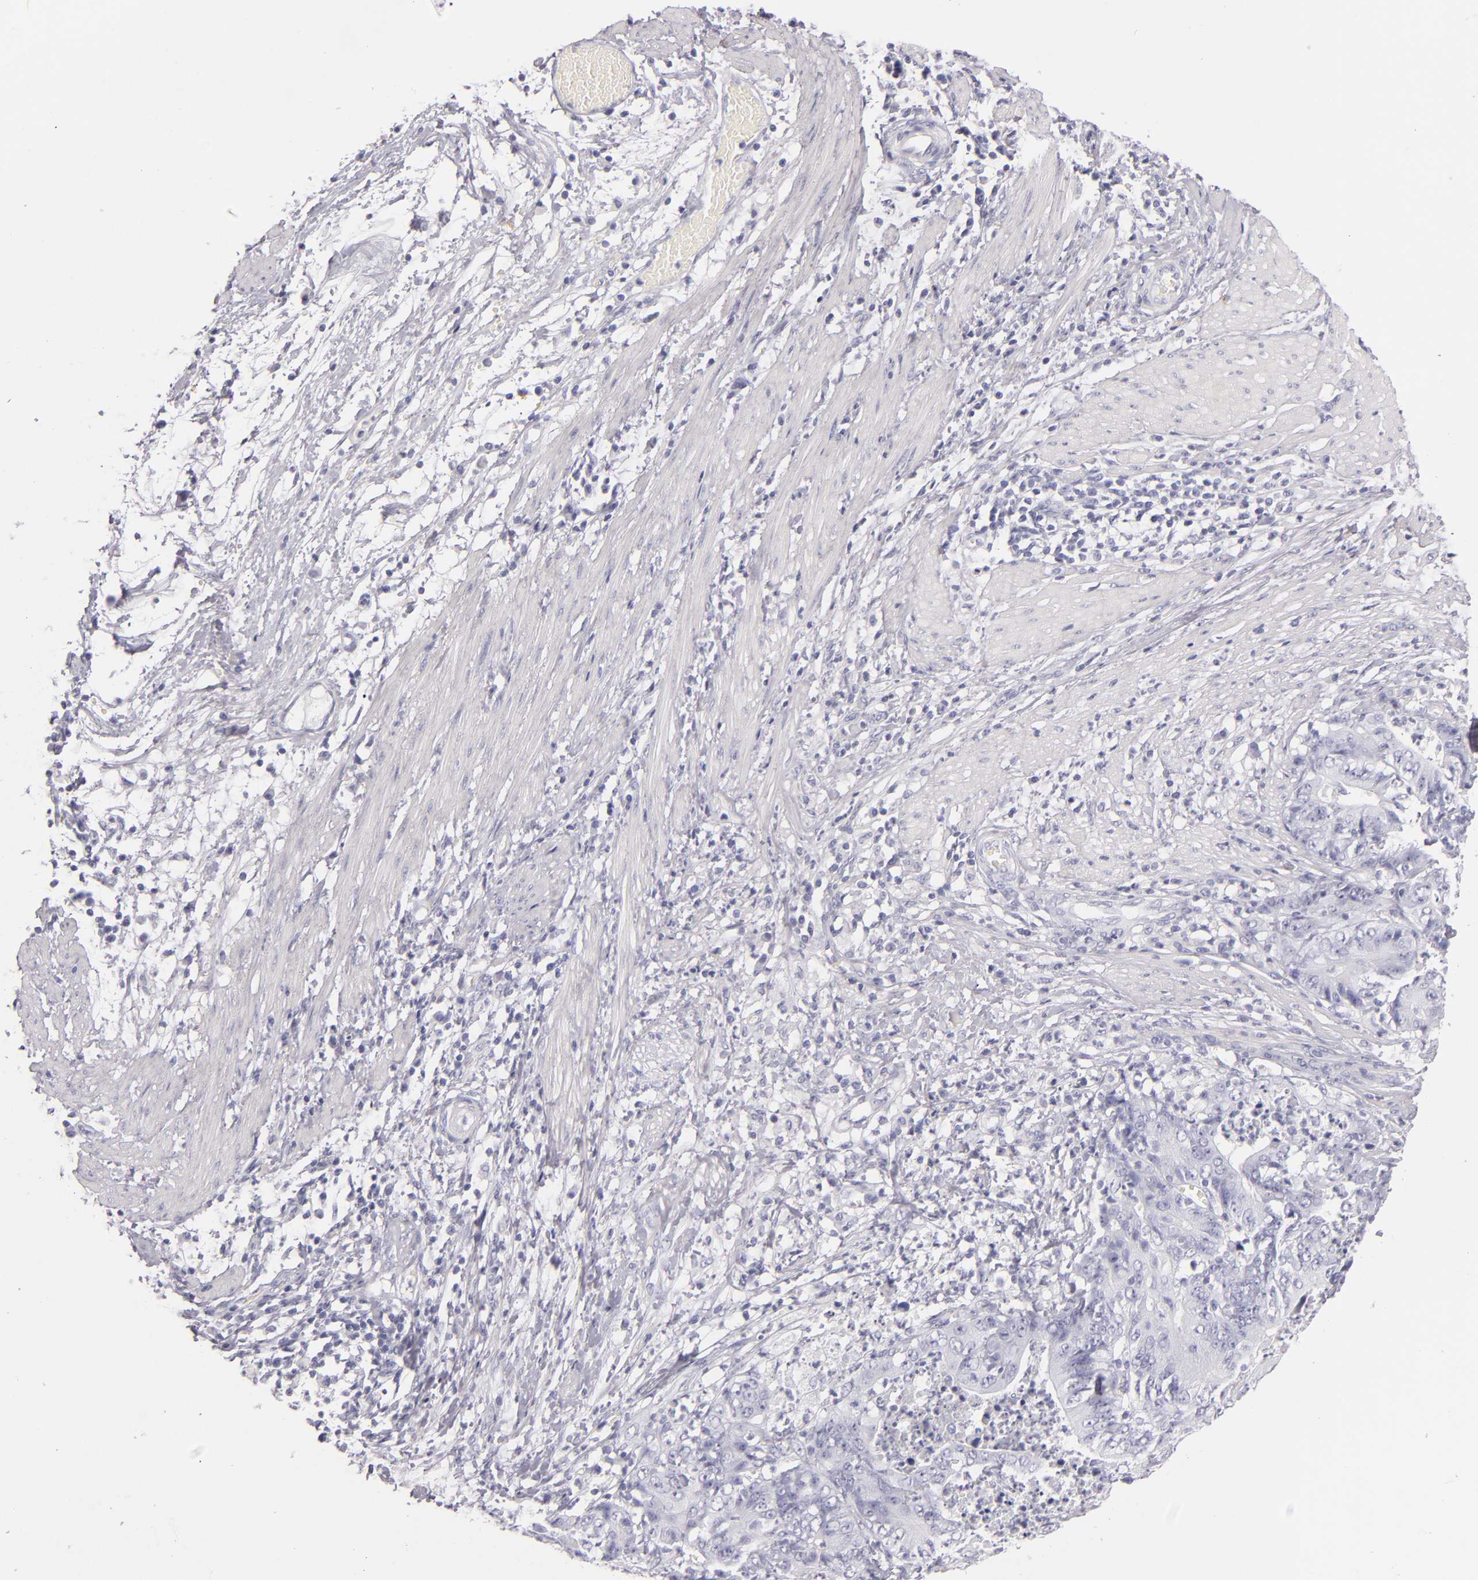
{"staining": {"intensity": "negative", "quantity": "none", "location": "none"}, "tissue": "stomach cancer", "cell_type": "Tumor cells", "image_type": "cancer", "snomed": [{"axis": "morphology", "description": "Adenocarcinoma, NOS"}, {"axis": "topography", "description": "Stomach, lower"}], "caption": "Stomach cancer (adenocarcinoma) stained for a protein using immunohistochemistry demonstrates no expression tumor cells.", "gene": "FABP1", "patient": {"sex": "female", "age": 86}}